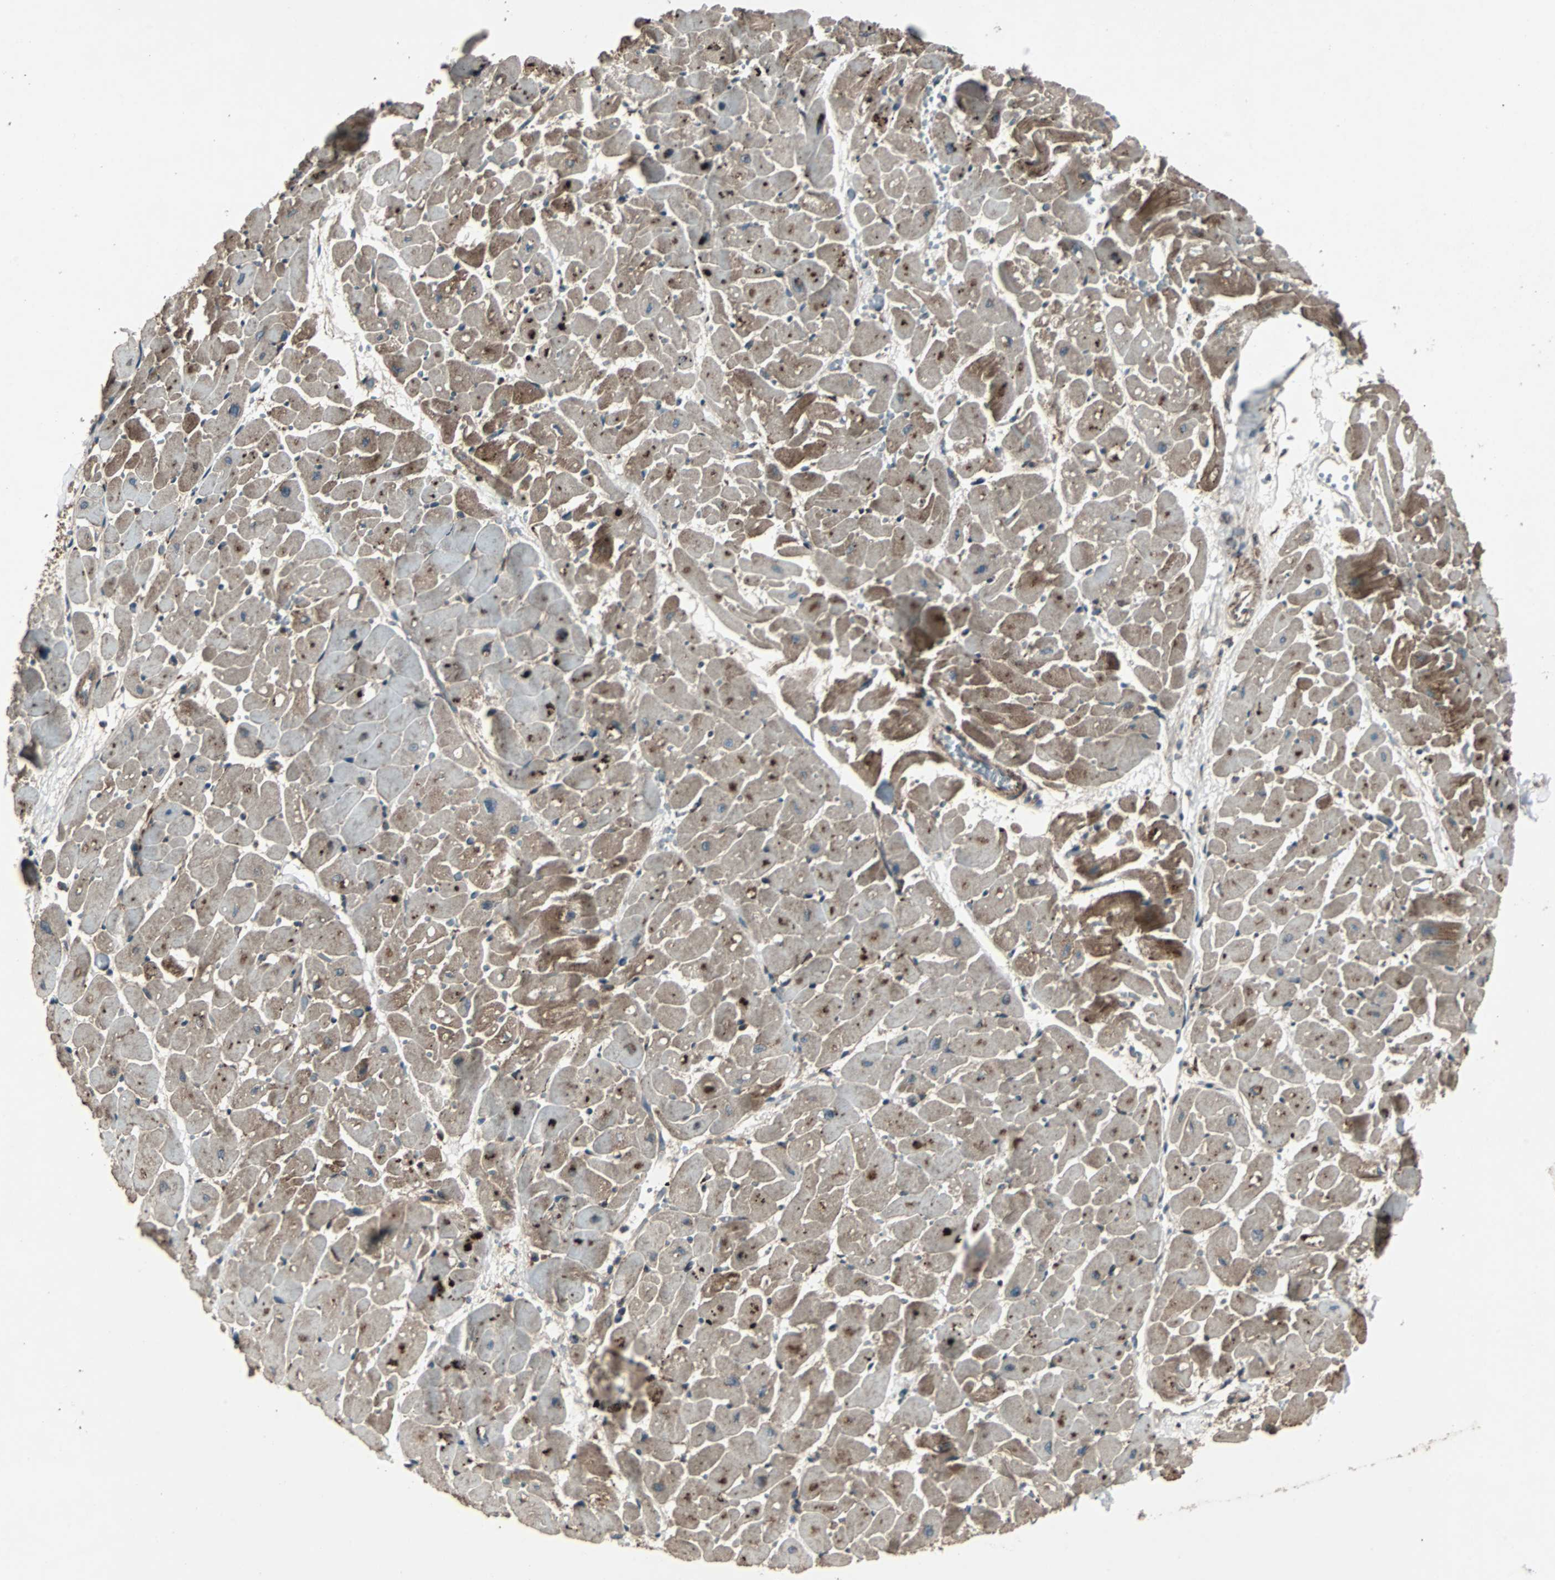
{"staining": {"intensity": "moderate", "quantity": ">75%", "location": "cytoplasmic/membranous"}, "tissue": "heart muscle", "cell_type": "Cardiomyocytes", "image_type": "normal", "snomed": [{"axis": "morphology", "description": "Normal tissue, NOS"}, {"axis": "topography", "description": "Heart"}], "caption": "High-power microscopy captured an immunohistochemistry (IHC) image of normal heart muscle, revealing moderate cytoplasmic/membranous expression in about >75% of cardiomyocytes.", "gene": "RAB7A", "patient": {"sex": "female", "age": 19}}